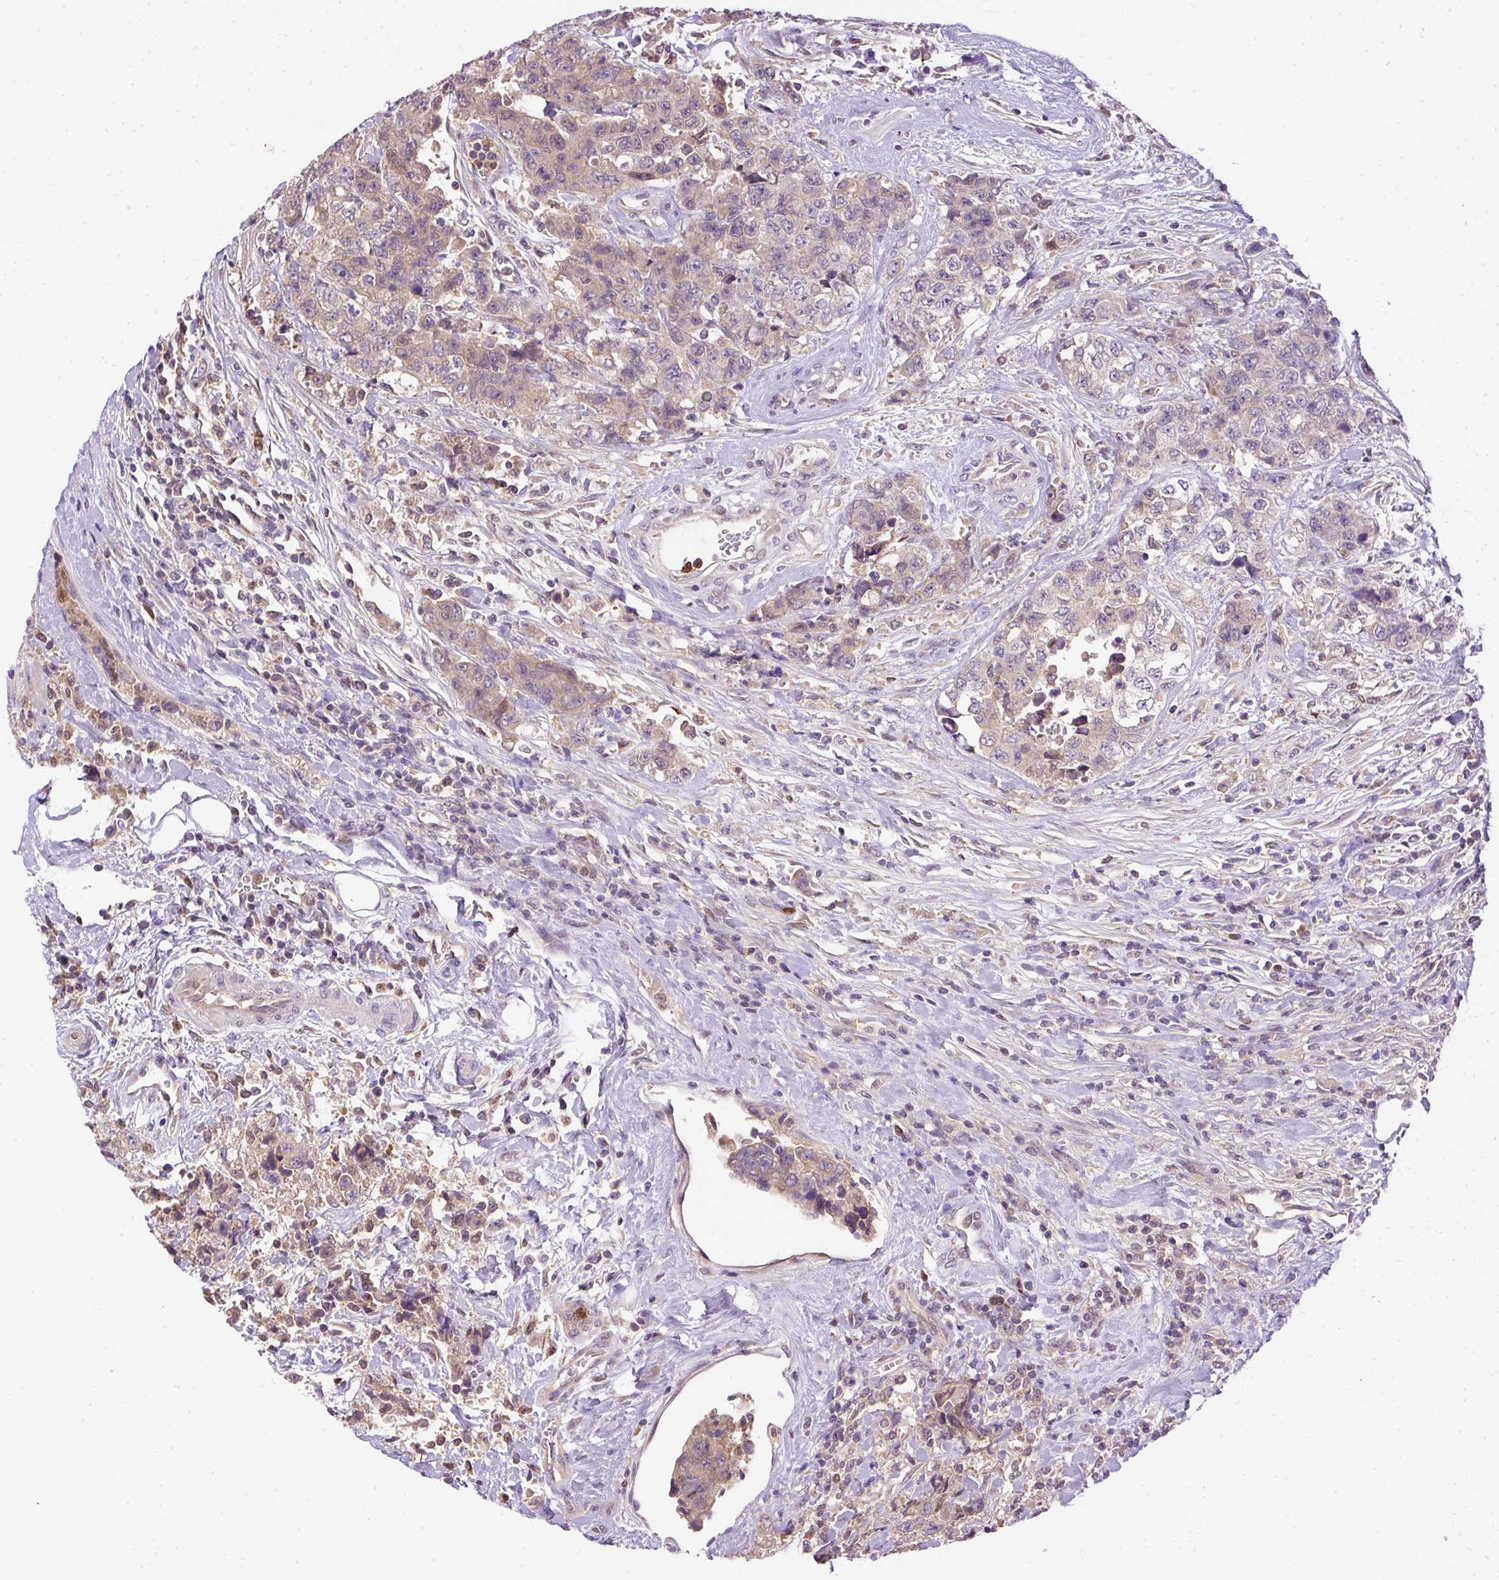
{"staining": {"intensity": "weak", "quantity": "25%-75%", "location": "cytoplasmic/membranous"}, "tissue": "urothelial cancer", "cell_type": "Tumor cells", "image_type": "cancer", "snomed": [{"axis": "morphology", "description": "Urothelial carcinoma, High grade"}, {"axis": "topography", "description": "Urinary bladder"}], "caption": "Weak cytoplasmic/membranous protein positivity is seen in approximately 25%-75% of tumor cells in urothelial carcinoma (high-grade). Nuclei are stained in blue.", "gene": "CTTNBP2", "patient": {"sex": "female", "age": 78}}